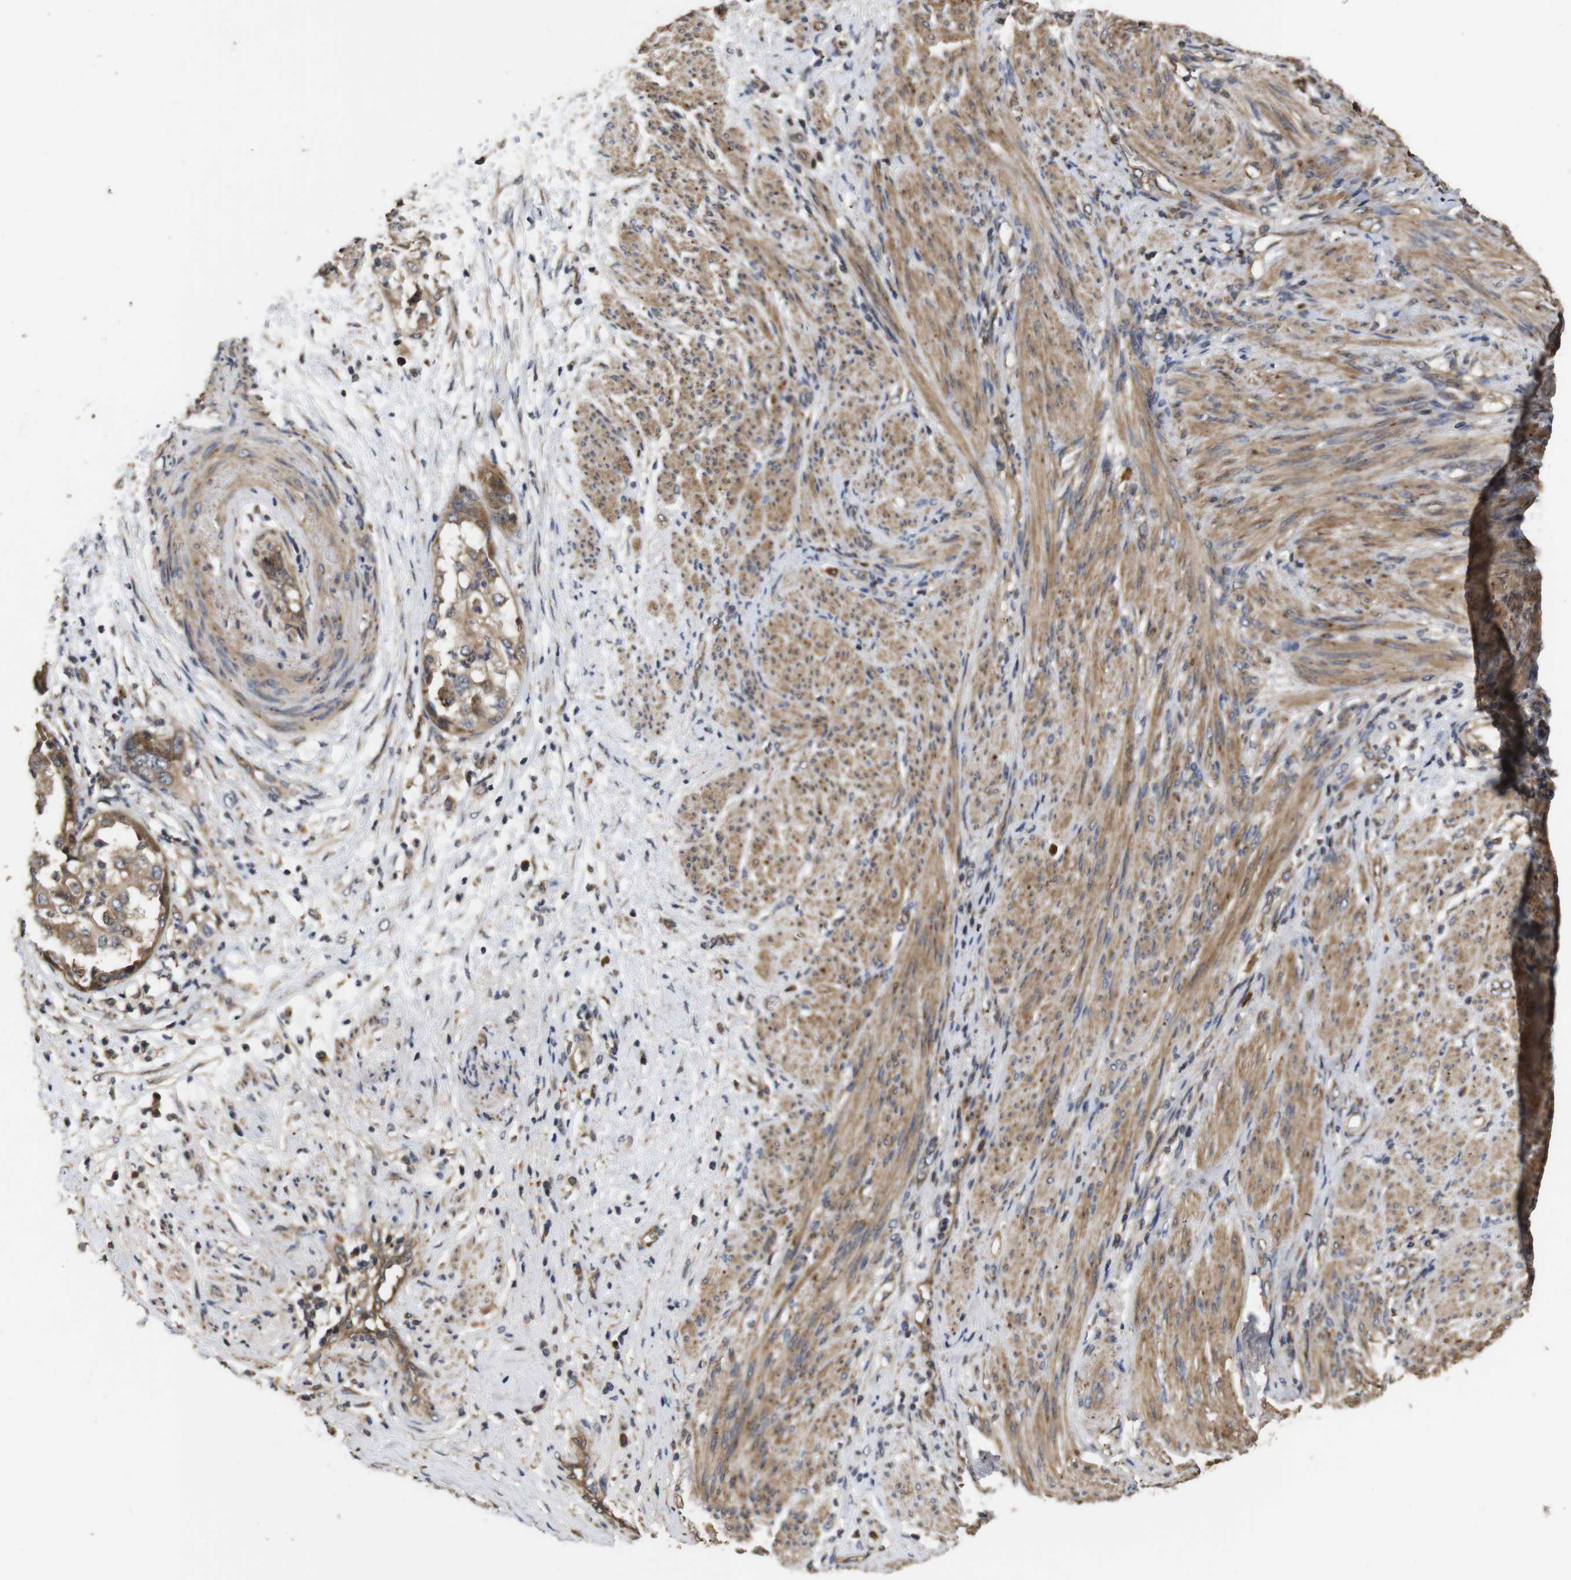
{"staining": {"intensity": "moderate", "quantity": ">75%", "location": "cytoplasmic/membranous"}, "tissue": "endometrial cancer", "cell_type": "Tumor cells", "image_type": "cancer", "snomed": [{"axis": "morphology", "description": "Adenocarcinoma, NOS"}, {"axis": "topography", "description": "Endometrium"}], "caption": "Protein staining reveals moderate cytoplasmic/membranous expression in about >75% of tumor cells in endometrial cancer. (Brightfield microscopy of DAB IHC at high magnification).", "gene": "PTPN14", "patient": {"sex": "female", "age": 85}}